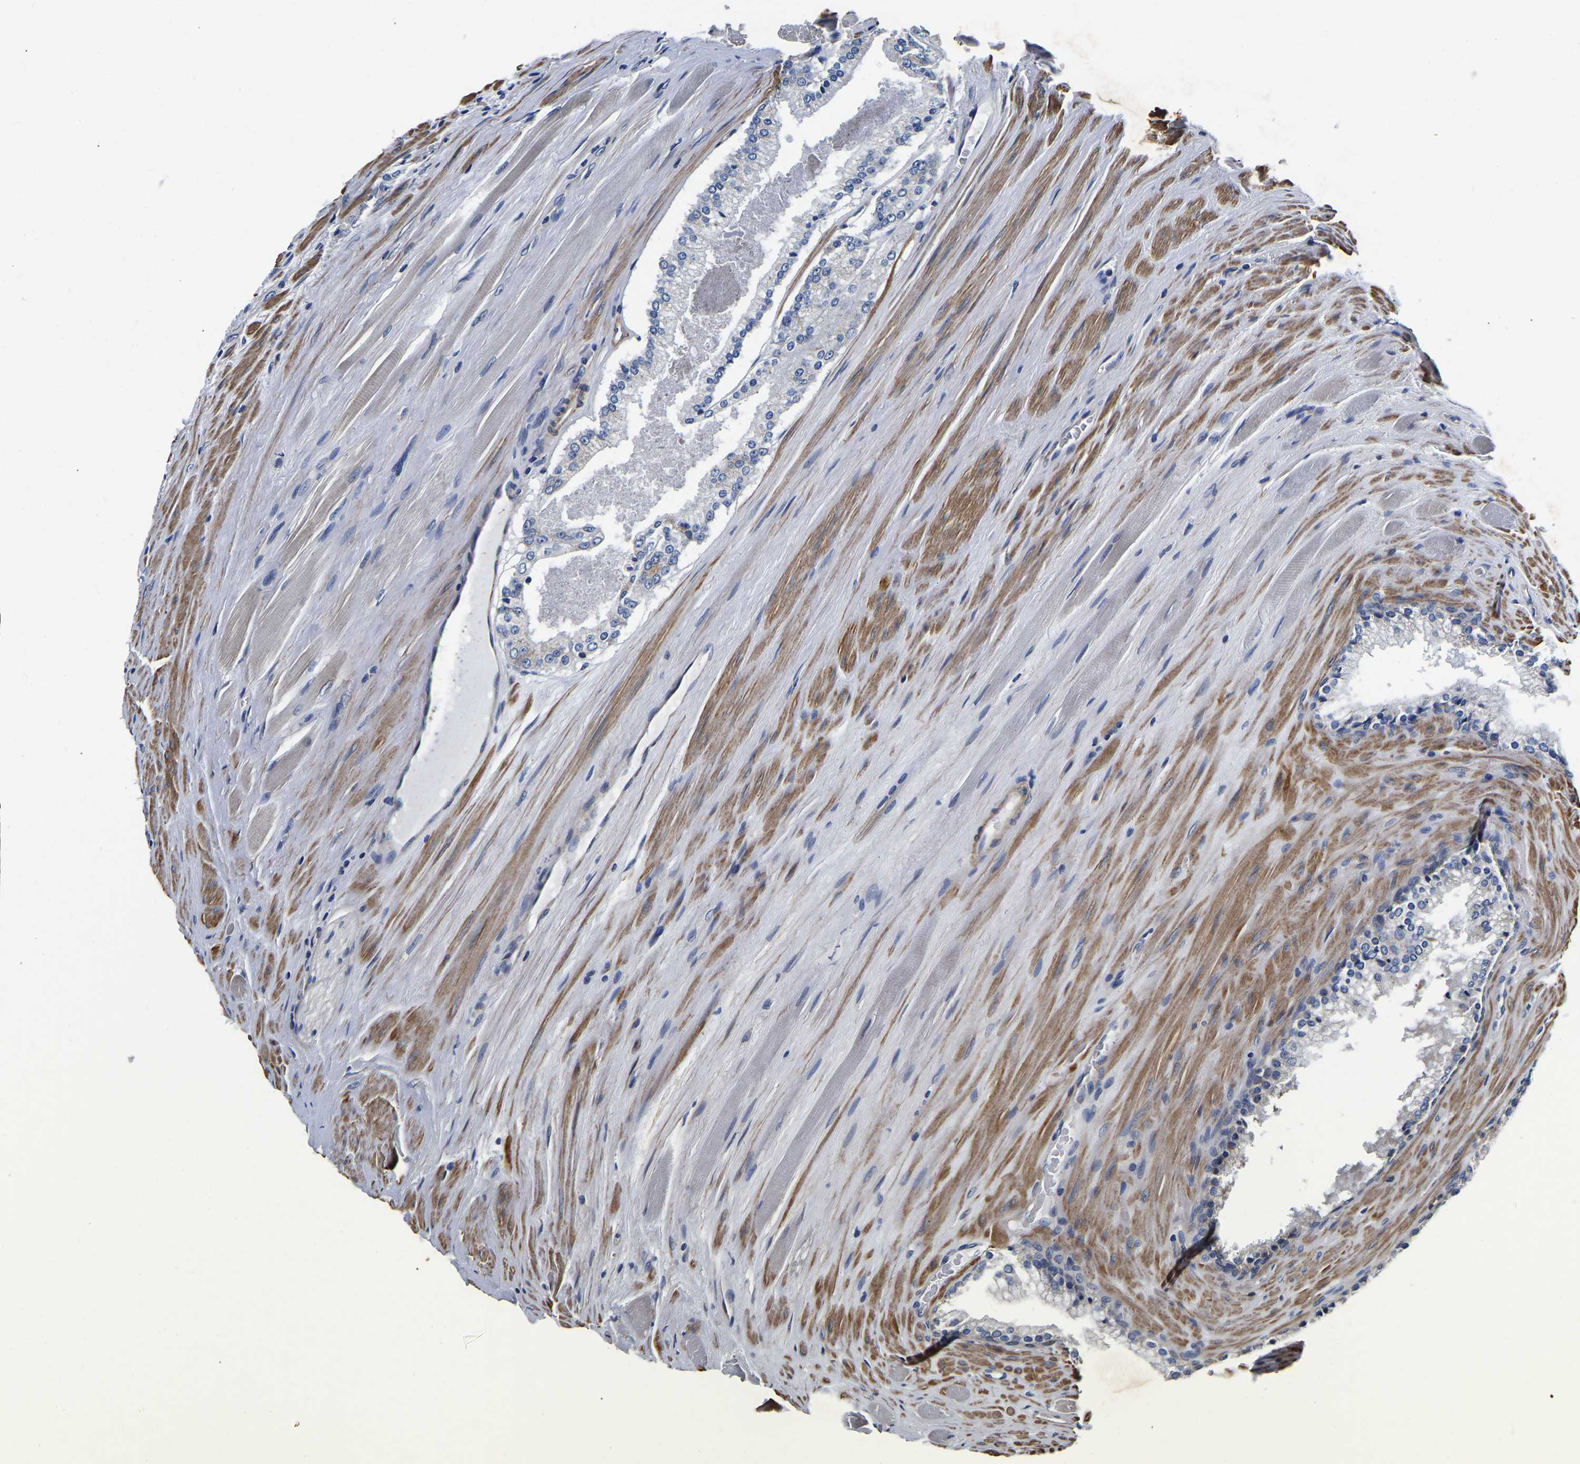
{"staining": {"intensity": "negative", "quantity": "none", "location": "none"}, "tissue": "prostate cancer", "cell_type": "Tumor cells", "image_type": "cancer", "snomed": [{"axis": "morphology", "description": "Adenocarcinoma, Low grade"}, {"axis": "topography", "description": "Prostate"}], "caption": "Micrograph shows no significant protein positivity in tumor cells of prostate adenocarcinoma (low-grade). (DAB (3,3'-diaminobenzidine) immunohistochemistry, high magnification).", "gene": "KCTD17", "patient": {"sex": "male", "age": 70}}